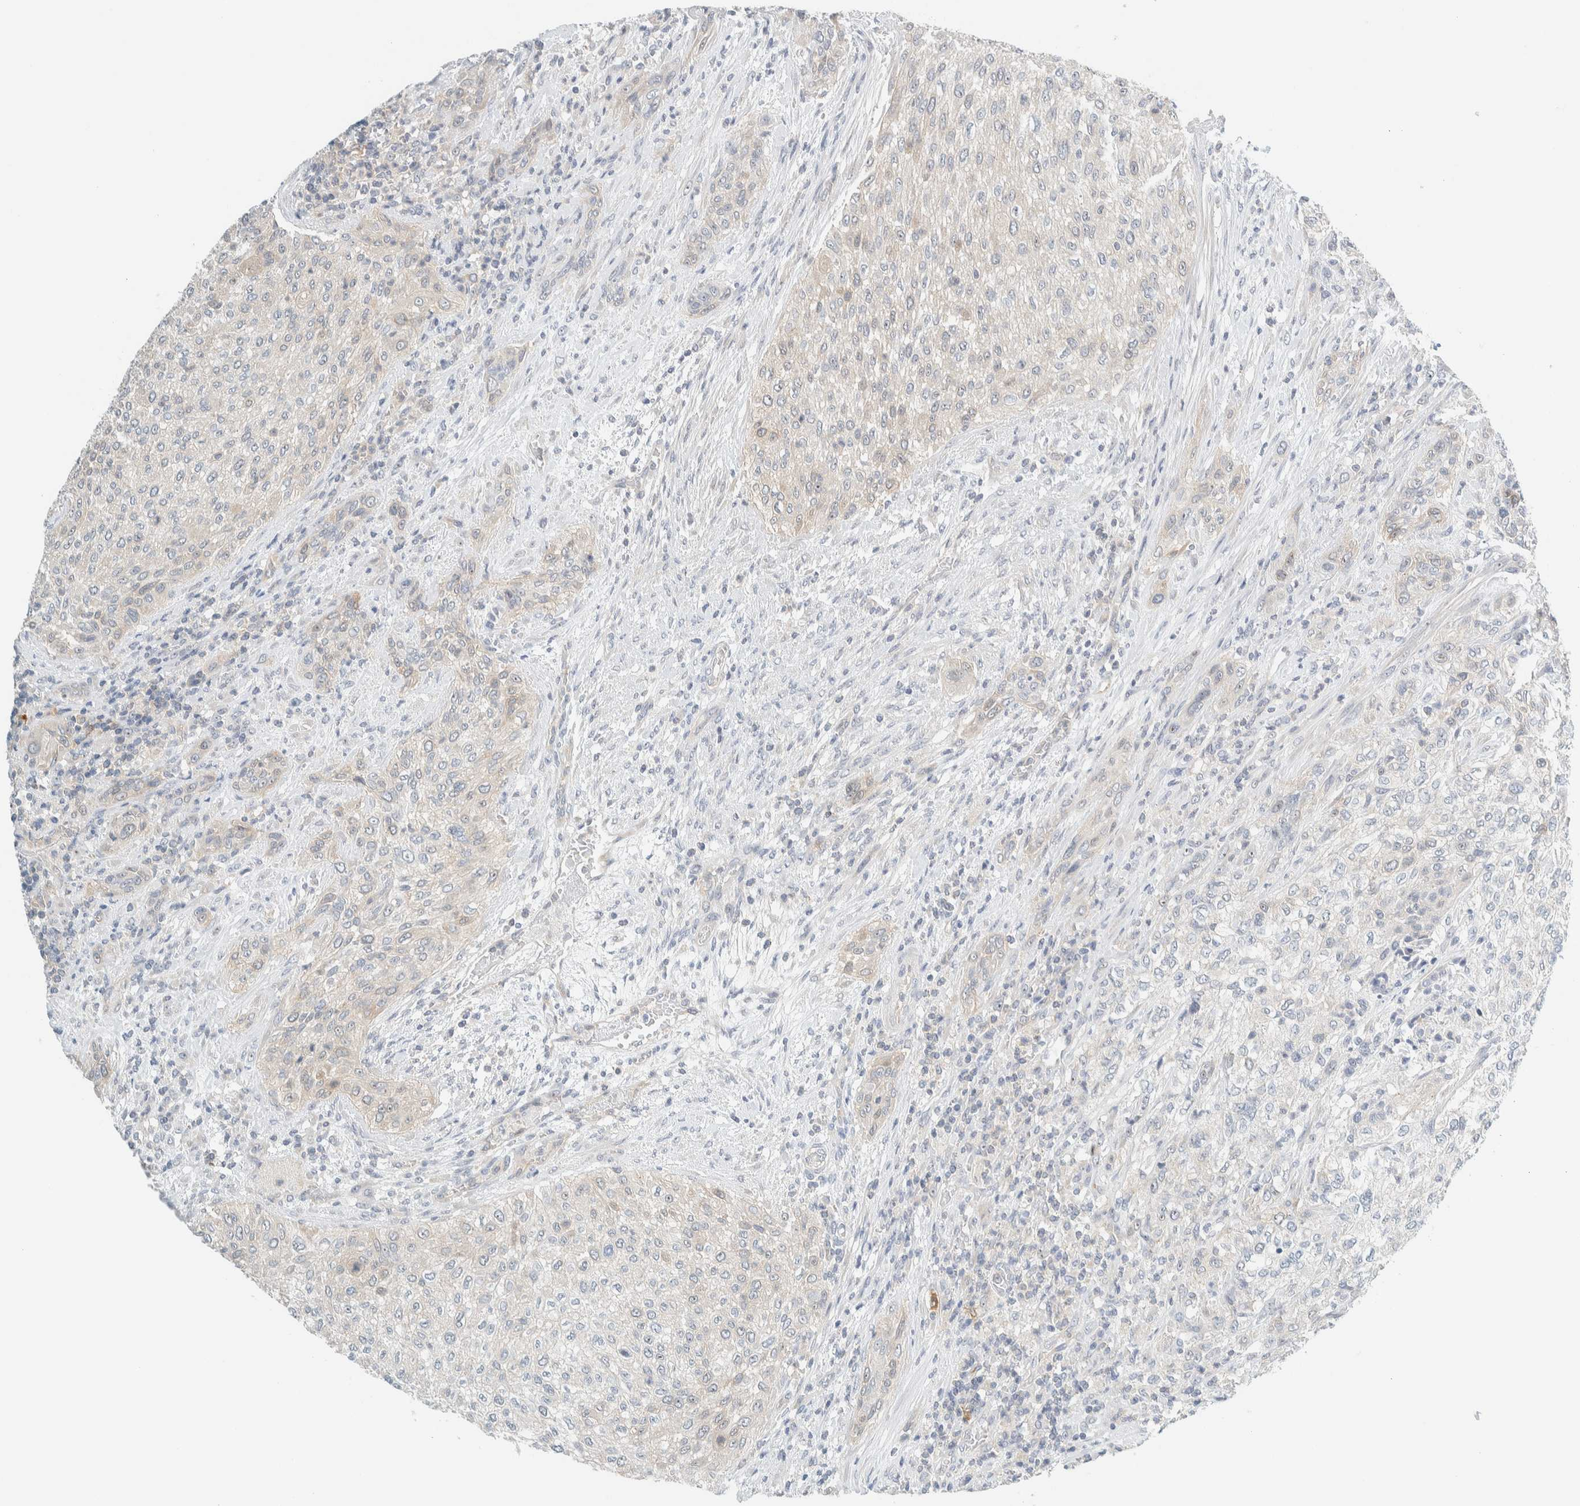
{"staining": {"intensity": "negative", "quantity": "none", "location": "none"}, "tissue": "urothelial cancer", "cell_type": "Tumor cells", "image_type": "cancer", "snomed": [{"axis": "morphology", "description": "Urothelial carcinoma, Low grade"}, {"axis": "morphology", "description": "Urothelial carcinoma, High grade"}, {"axis": "topography", "description": "Urinary bladder"}], "caption": "The histopathology image displays no staining of tumor cells in high-grade urothelial carcinoma. (Immunohistochemistry (ihc), brightfield microscopy, high magnification).", "gene": "NDE1", "patient": {"sex": "male", "age": 35}}